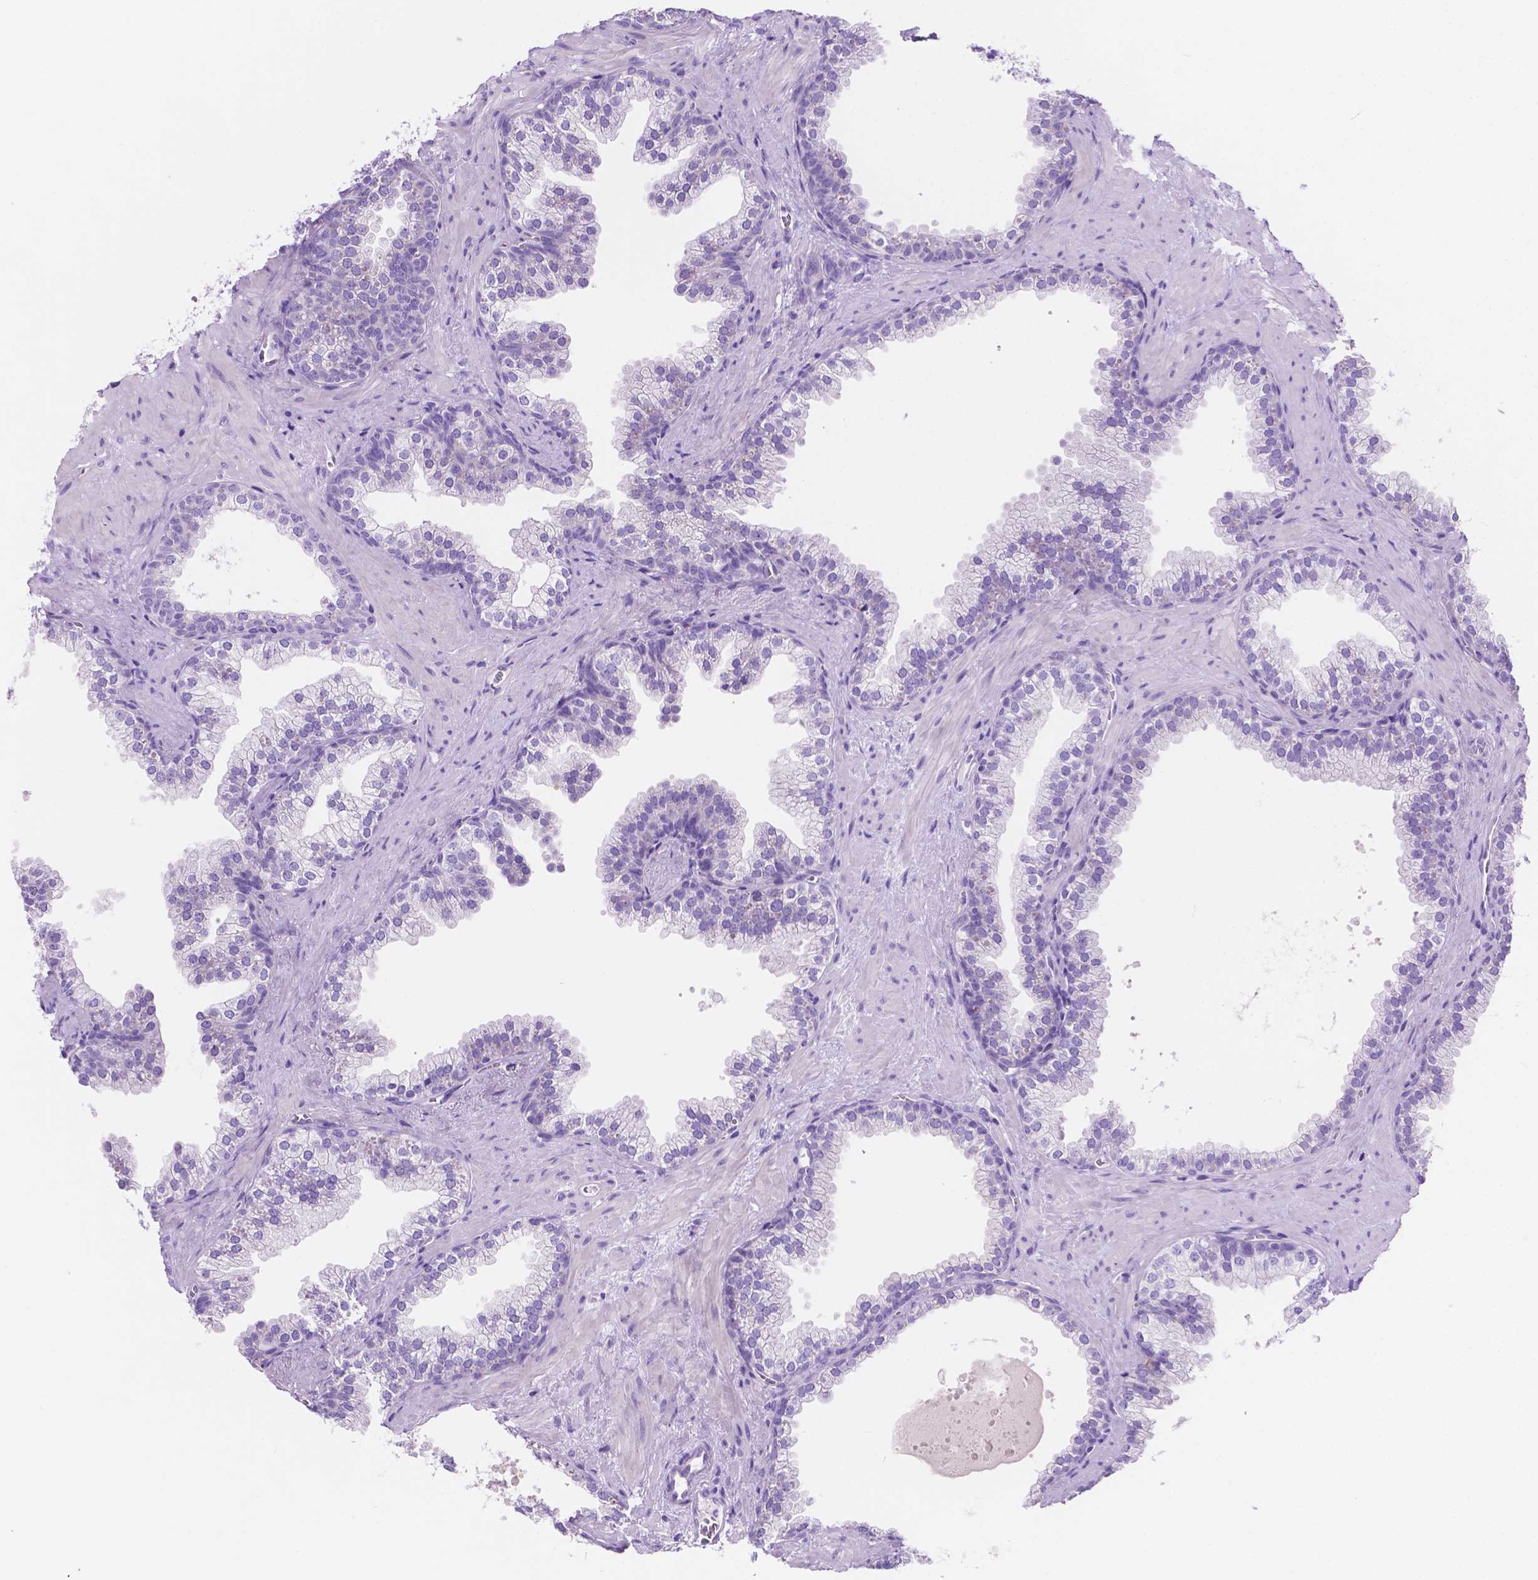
{"staining": {"intensity": "negative", "quantity": "none", "location": "none"}, "tissue": "prostate", "cell_type": "Glandular cells", "image_type": "normal", "snomed": [{"axis": "morphology", "description": "Normal tissue, NOS"}, {"axis": "topography", "description": "Prostate"}], "caption": "A micrograph of prostate stained for a protein displays no brown staining in glandular cells. (Stains: DAB (3,3'-diaminobenzidine) immunohistochemistry with hematoxylin counter stain, Microscopy: brightfield microscopy at high magnification).", "gene": "IGFN1", "patient": {"sex": "male", "age": 79}}